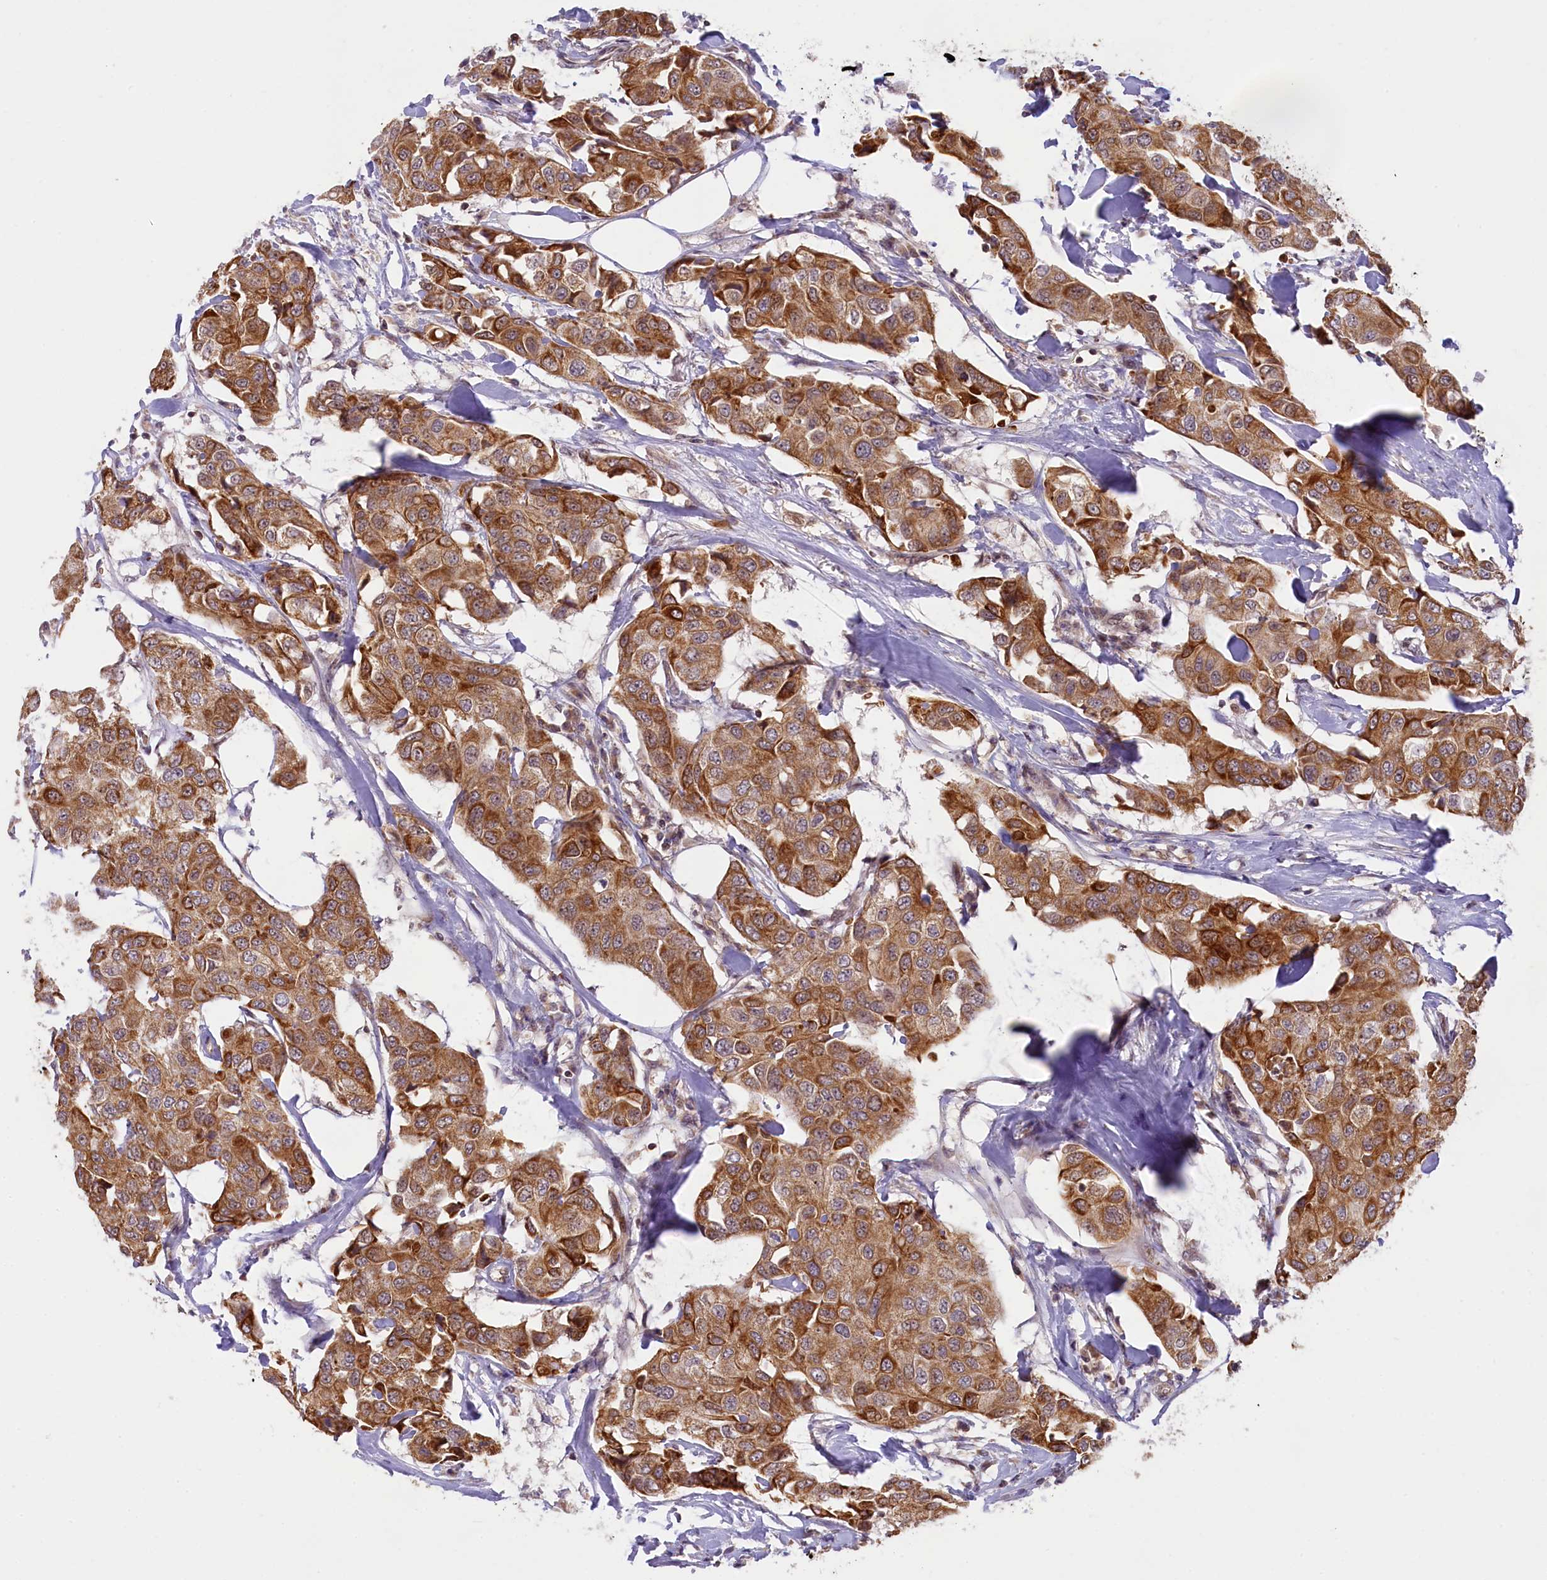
{"staining": {"intensity": "moderate", "quantity": ">75%", "location": "cytoplasmic/membranous"}, "tissue": "breast cancer", "cell_type": "Tumor cells", "image_type": "cancer", "snomed": [{"axis": "morphology", "description": "Duct carcinoma"}, {"axis": "topography", "description": "Breast"}], "caption": "Breast infiltrating ductal carcinoma stained with a brown dye displays moderate cytoplasmic/membranous positive staining in about >75% of tumor cells.", "gene": "CARD8", "patient": {"sex": "female", "age": 80}}